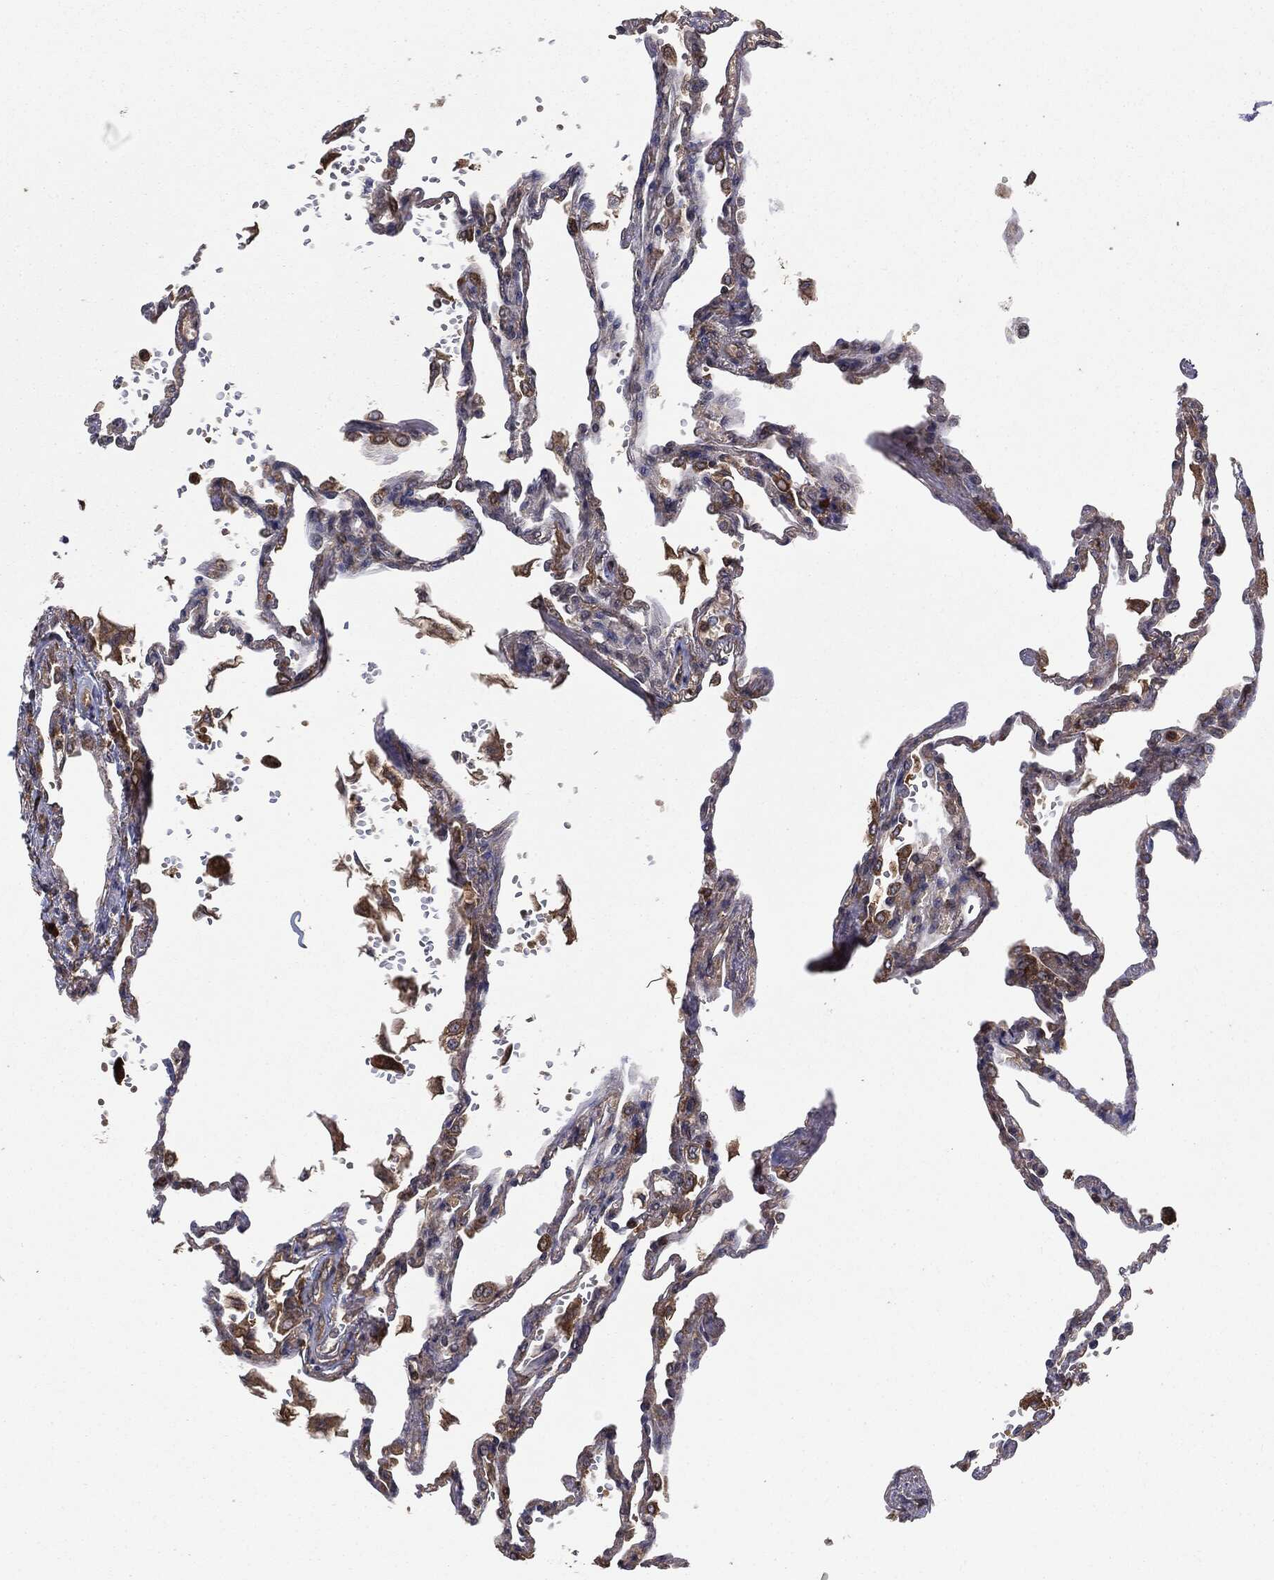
{"staining": {"intensity": "moderate", "quantity": "25%-75%", "location": "cytoplasmic/membranous"}, "tissue": "lung", "cell_type": "Alveolar cells", "image_type": "normal", "snomed": [{"axis": "morphology", "description": "Normal tissue, NOS"}, {"axis": "topography", "description": "Lung"}], "caption": "Immunohistochemistry (IHC) of benign lung demonstrates medium levels of moderate cytoplasmic/membranous expression in about 25%-75% of alveolar cells. (Brightfield microscopy of DAB IHC at high magnification).", "gene": "NME1", "patient": {"sex": "male", "age": 78}}